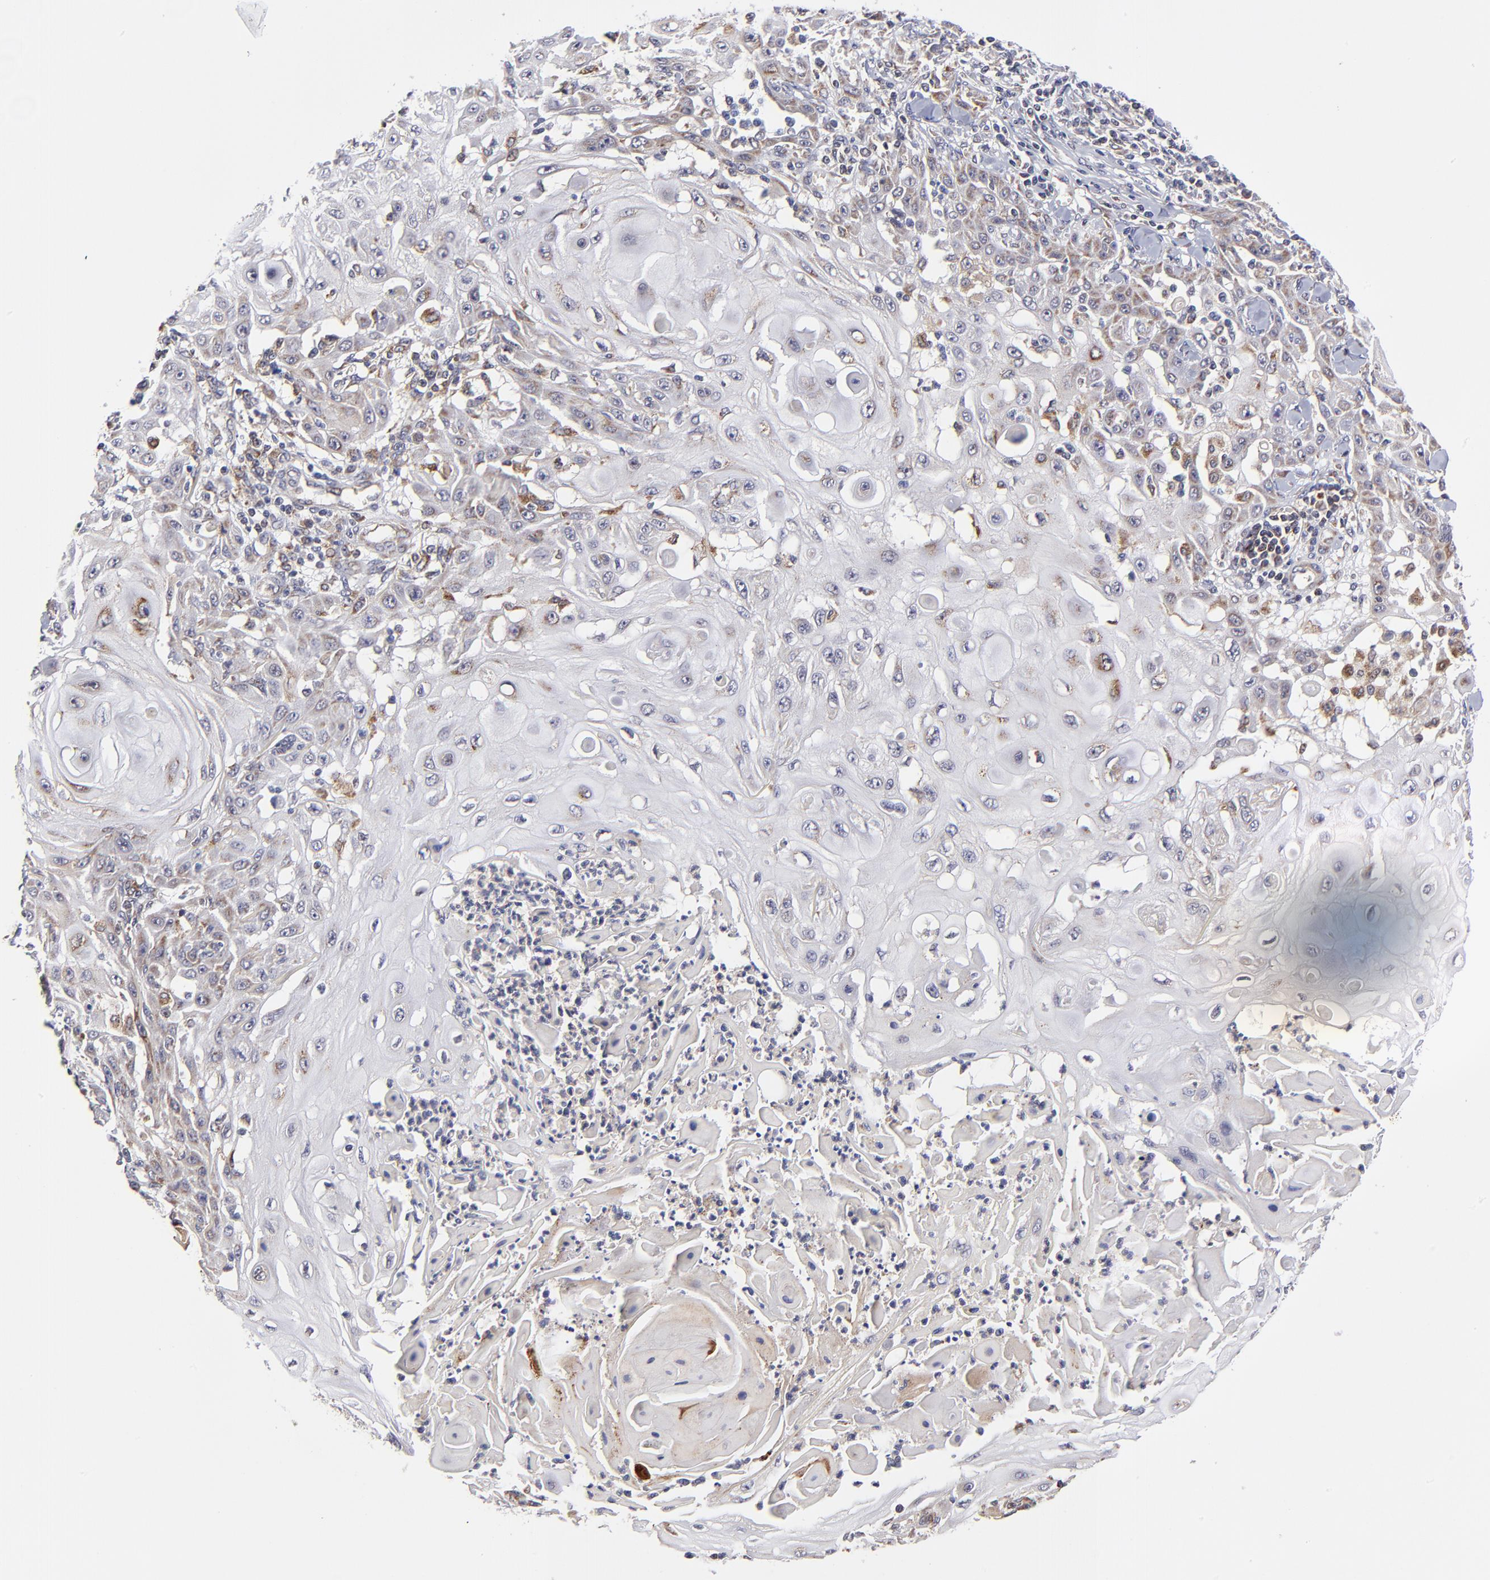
{"staining": {"intensity": "moderate", "quantity": "<25%", "location": "cytoplasmic/membranous"}, "tissue": "skin cancer", "cell_type": "Tumor cells", "image_type": "cancer", "snomed": [{"axis": "morphology", "description": "Squamous cell carcinoma, NOS"}, {"axis": "topography", "description": "Skin"}], "caption": "IHC (DAB (3,3'-diaminobenzidine)) staining of squamous cell carcinoma (skin) reveals moderate cytoplasmic/membranous protein expression in approximately <25% of tumor cells.", "gene": "MAP2K7", "patient": {"sex": "male", "age": 24}}